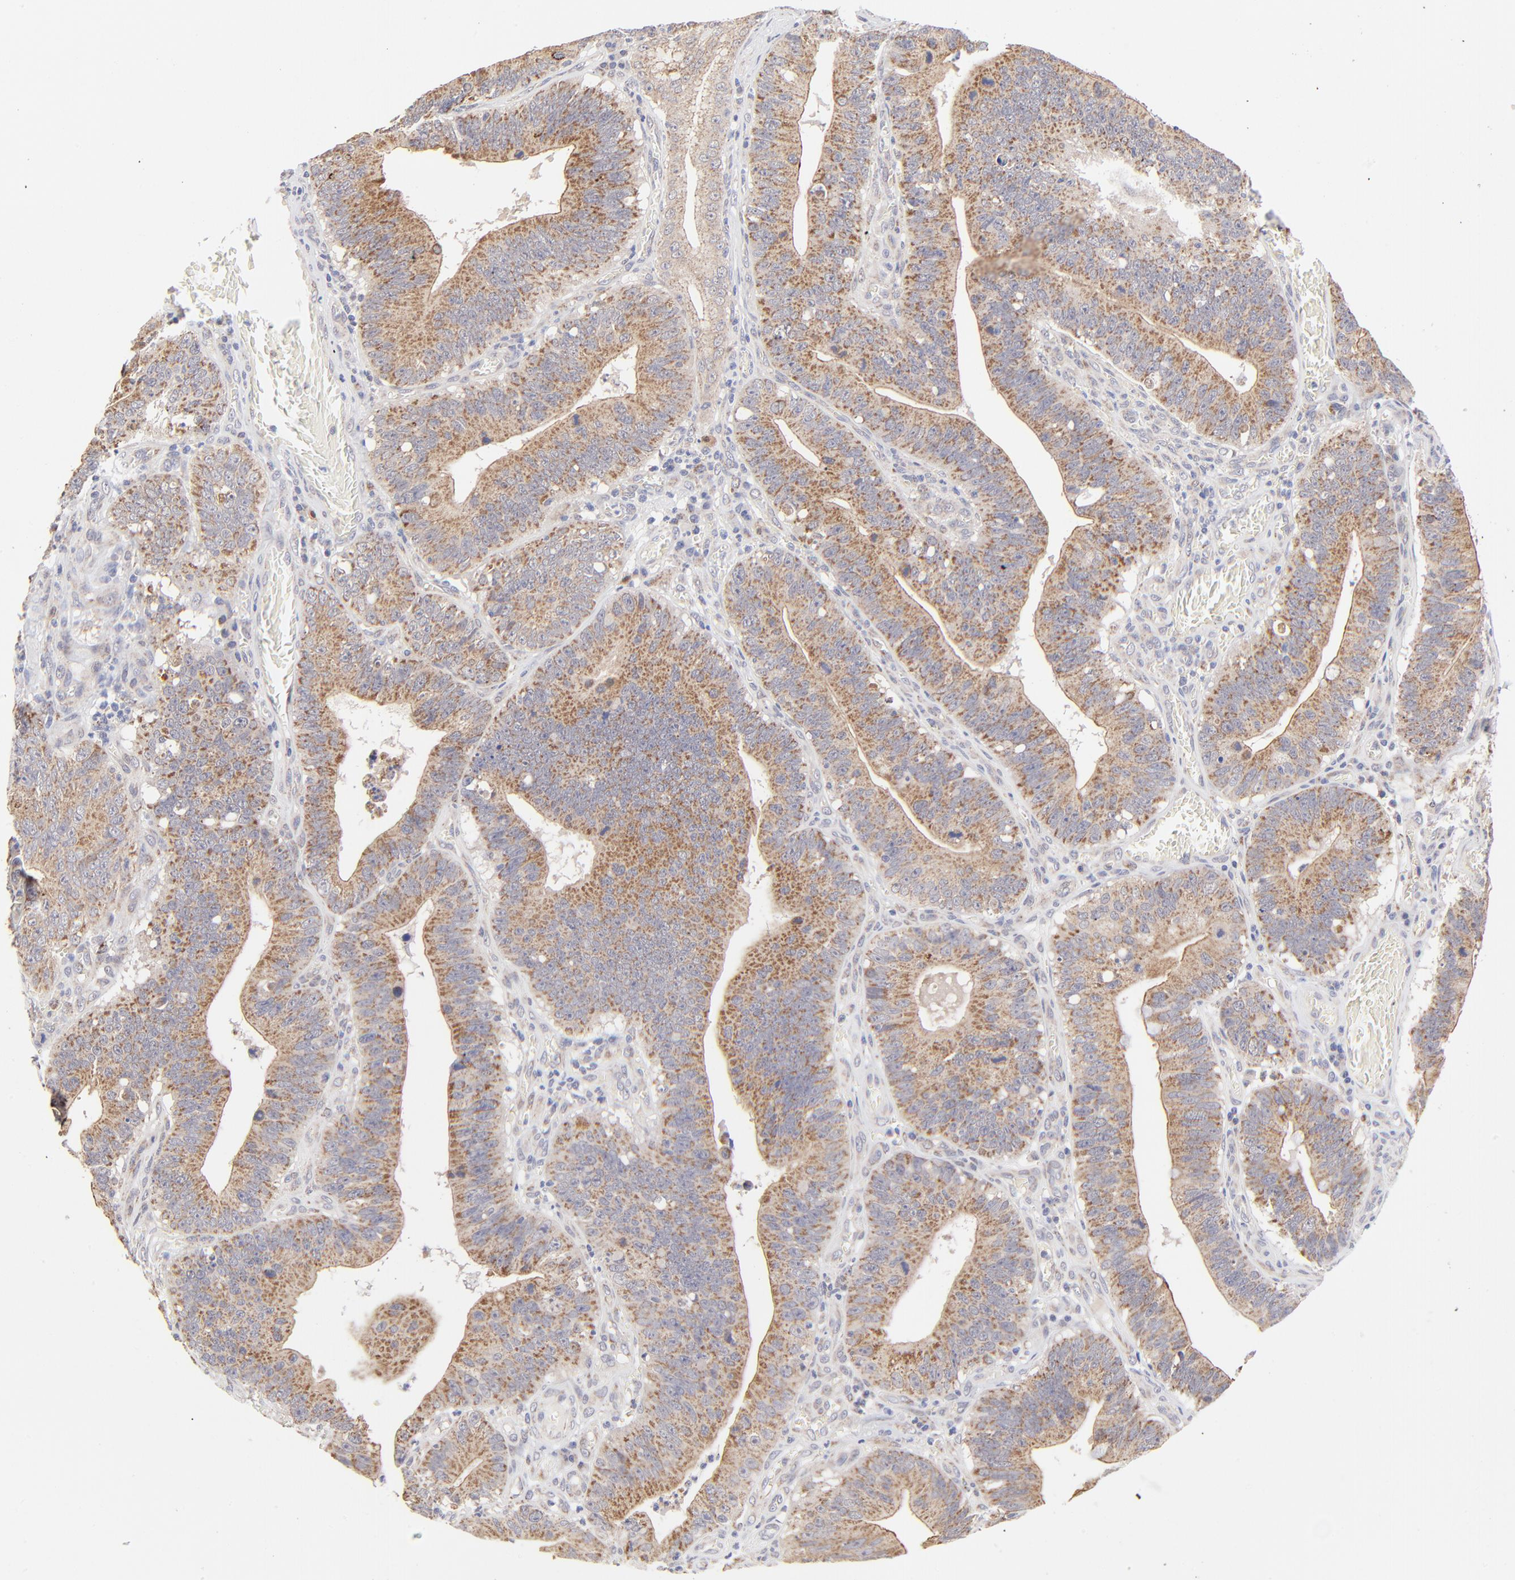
{"staining": {"intensity": "moderate", "quantity": ">75%", "location": "cytoplasmic/membranous"}, "tissue": "stomach cancer", "cell_type": "Tumor cells", "image_type": "cancer", "snomed": [{"axis": "morphology", "description": "Adenocarcinoma, NOS"}, {"axis": "topography", "description": "Stomach"}, {"axis": "topography", "description": "Gastric cardia"}], "caption": "Immunohistochemistry (IHC) histopathology image of neoplastic tissue: stomach adenocarcinoma stained using immunohistochemistry shows medium levels of moderate protein expression localized specifically in the cytoplasmic/membranous of tumor cells, appearing as a cytoplasmic/membranous brown color.", "gene": "FBXL12", "patient": {"sex": "male", "age": 59}}